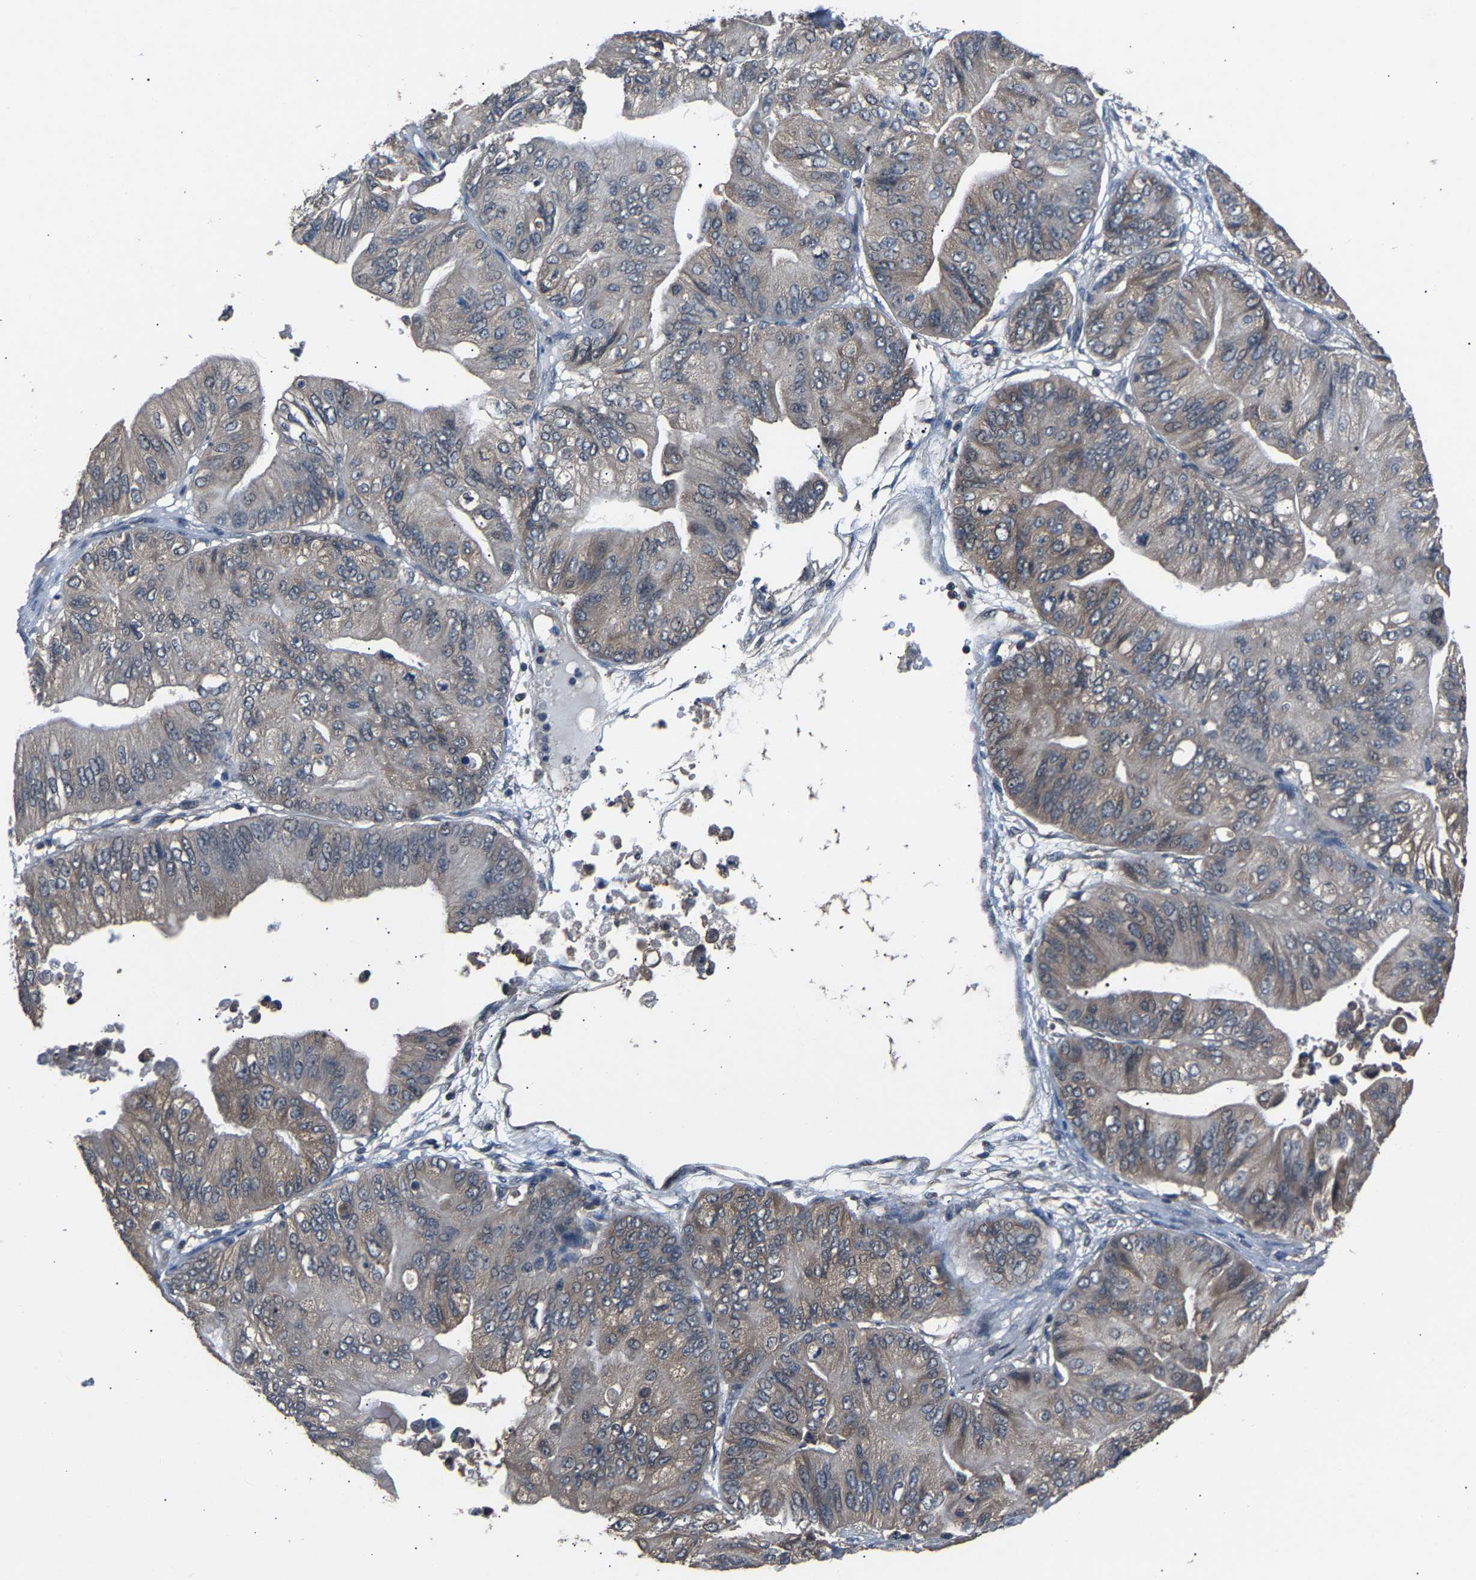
{"staining": {"intensity": "weak", "quantity": "25%-75%", "location": "cytoplasmic/membranous"}, "tissue": "ovarian cancer", "cell_type": "Tumor cells", "image_type": "cancer", "snomed": [{"axis": "morphology", "description": "Cystadenocarcinoma, mucinous, NOS"}, {"axis": "topography", "description": "Ovary"}], "caption": "Protein expression analysis of human ovarian cancer (mucinous cystadenocarcinoma) reveals weak cytoplasmic/membranous positivity in approximately 25%-75% of tumor cells.", "gene": "ABCC9", "patient": {"sex": "female", "age": 61}}